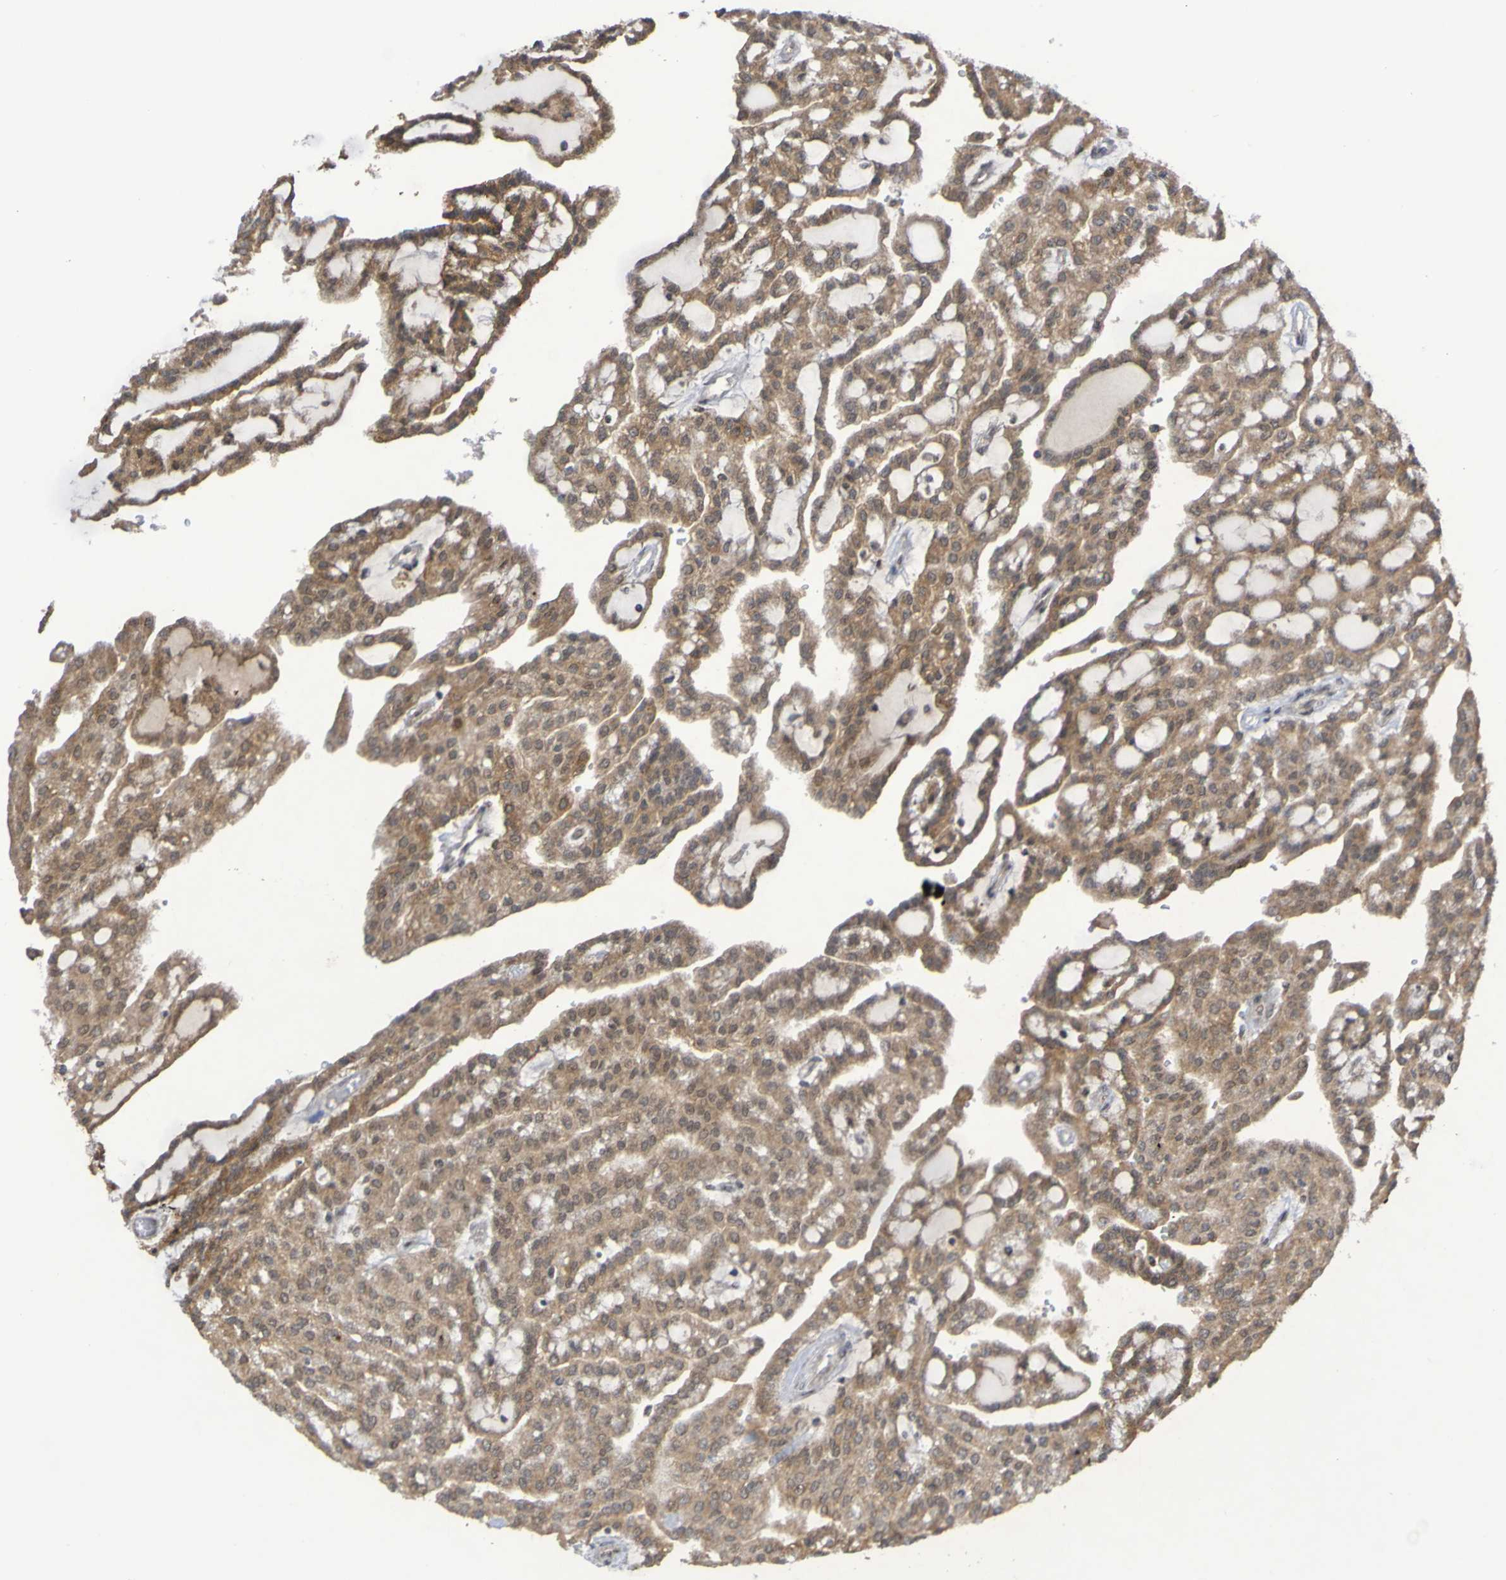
{"staining": {"intensity": "moderate", "quantity": ">75%", "location": "cytoplasmic/membranous"}, "tissue": "renal cancer", "cell_type": "Tumor cells", "image_type": "cancer", "snomed": [{"axis": "morphology", "description": "Adenocarcinoma, NOS"}, {"axis": "topography", "description": "Kidney"}], "caption": "Adenocarcinoma (renal) tissue displays moderate cytoplasmic/membranous staining in approximately >75% of tumor cells, visualized by immunohistochemistry.", "gene": "ITLN1", "patient": {"sex": "male", "age": 63}}